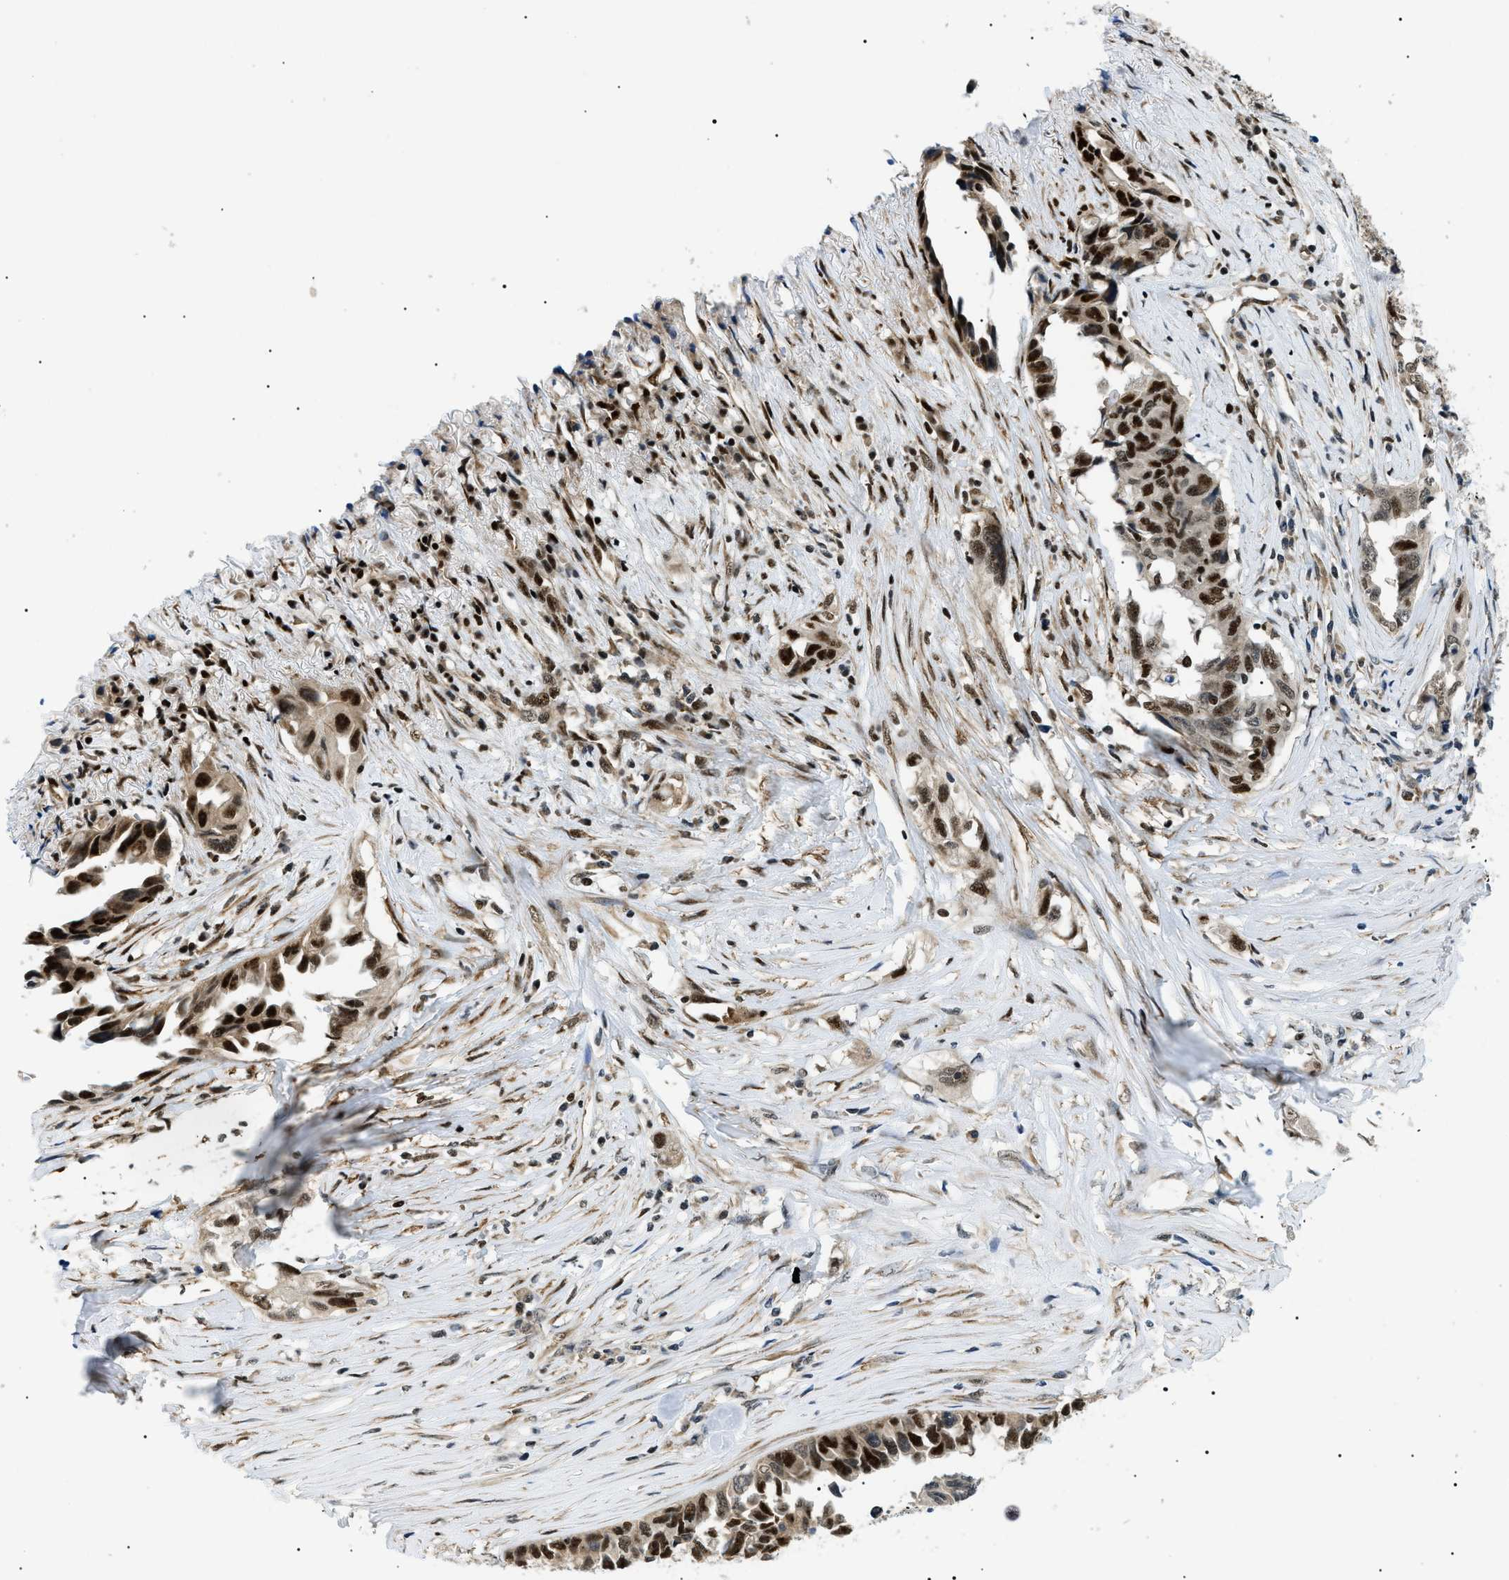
{"staining": {"intensity": "strong", "quantity": "25%-75%", "location": "cytoplasmic/membranous,nuclear"}, "tissue": "lung cancer", "cell_type": "Tumor cells", "image_type": "cancer", "snomed": [{"axis": "morphology", "description": "Adenocarcinoma, NOS"}, {"axis": "topography", "description": "Lung"}], "caption": "Protein expression by IHC exhibits strong cytoplasmic/membranous and nuclear positivity in about 25%-75% of tumor cells in lung cancer.", "gene": "CWC25", "patient": {"sex": "female", "age": 51}}